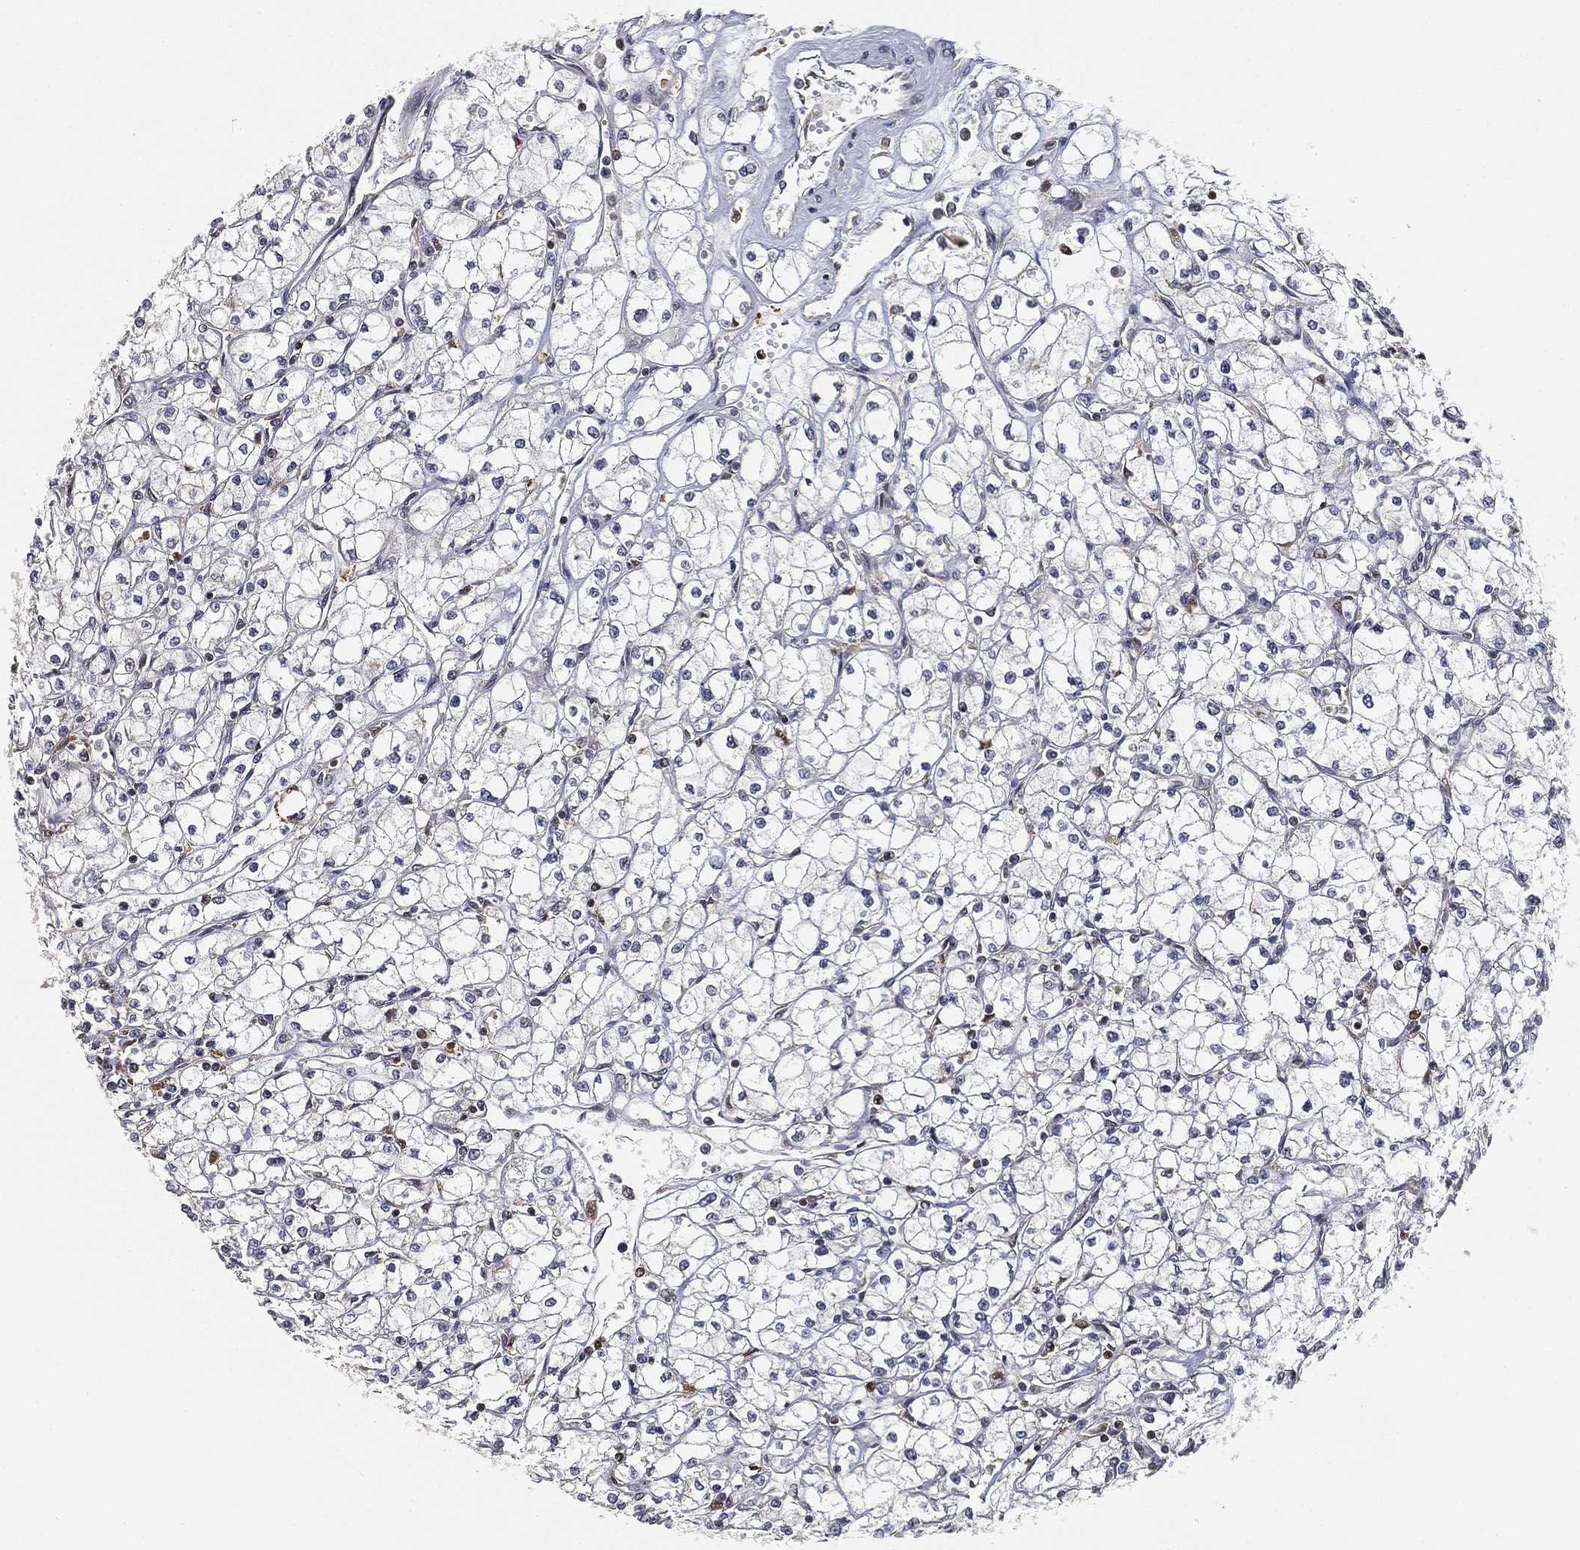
{"staining": {"intensity": "negative", "quantity": "none", "location": "none"}, "tissue": "renal cancer", "cell_type": "Tumor cells", "image_type": "cancer", "snomed": [{"axis": "morphology", "description": "Adenocarcinoma, NOS"}, {"axis": "topography", "description": "Kidney"}], "caption": "This is an IHC image of renal cancer (adenocarcinoma). There is no staining in tumor cells.", "gene": "WDR26", "patient": {"sex": "male", "age": 67}}